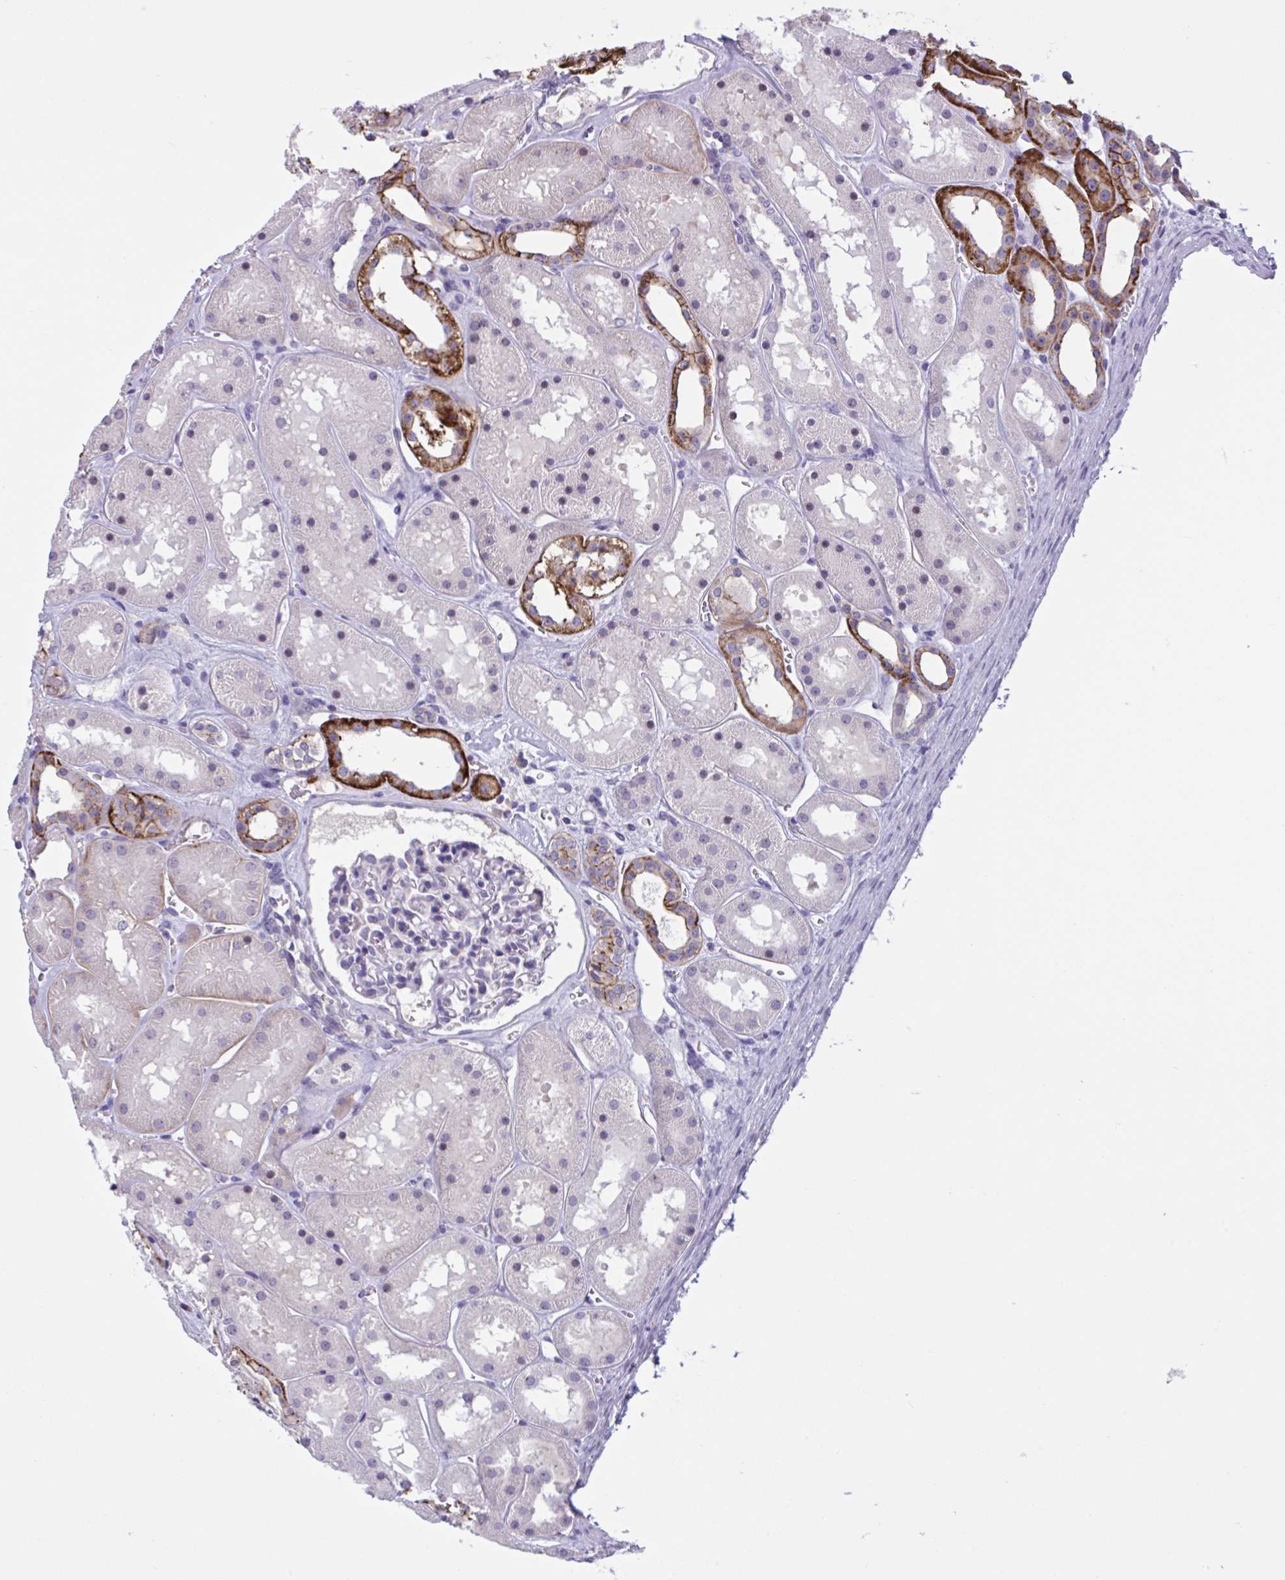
{"staining": {"intensity": "negative", "quantity": "none", "location": "none"}, "tissue": "kidney", "cell_type": "Cells in glomeruli", "image_type": "normal", "snomed": [{"axis": "morphology", "description": "Normal tissue, NOS"}, {"axis": "topography", "description": "Kidney"}], "caption": "Image shows no protein expression in cells in glomeruli of normal kidney. (DAB immunohistochemistry with hematoxylin counter stain).", "gene": "WNT9B", "patient": {"sex": "female", "age": 41}}